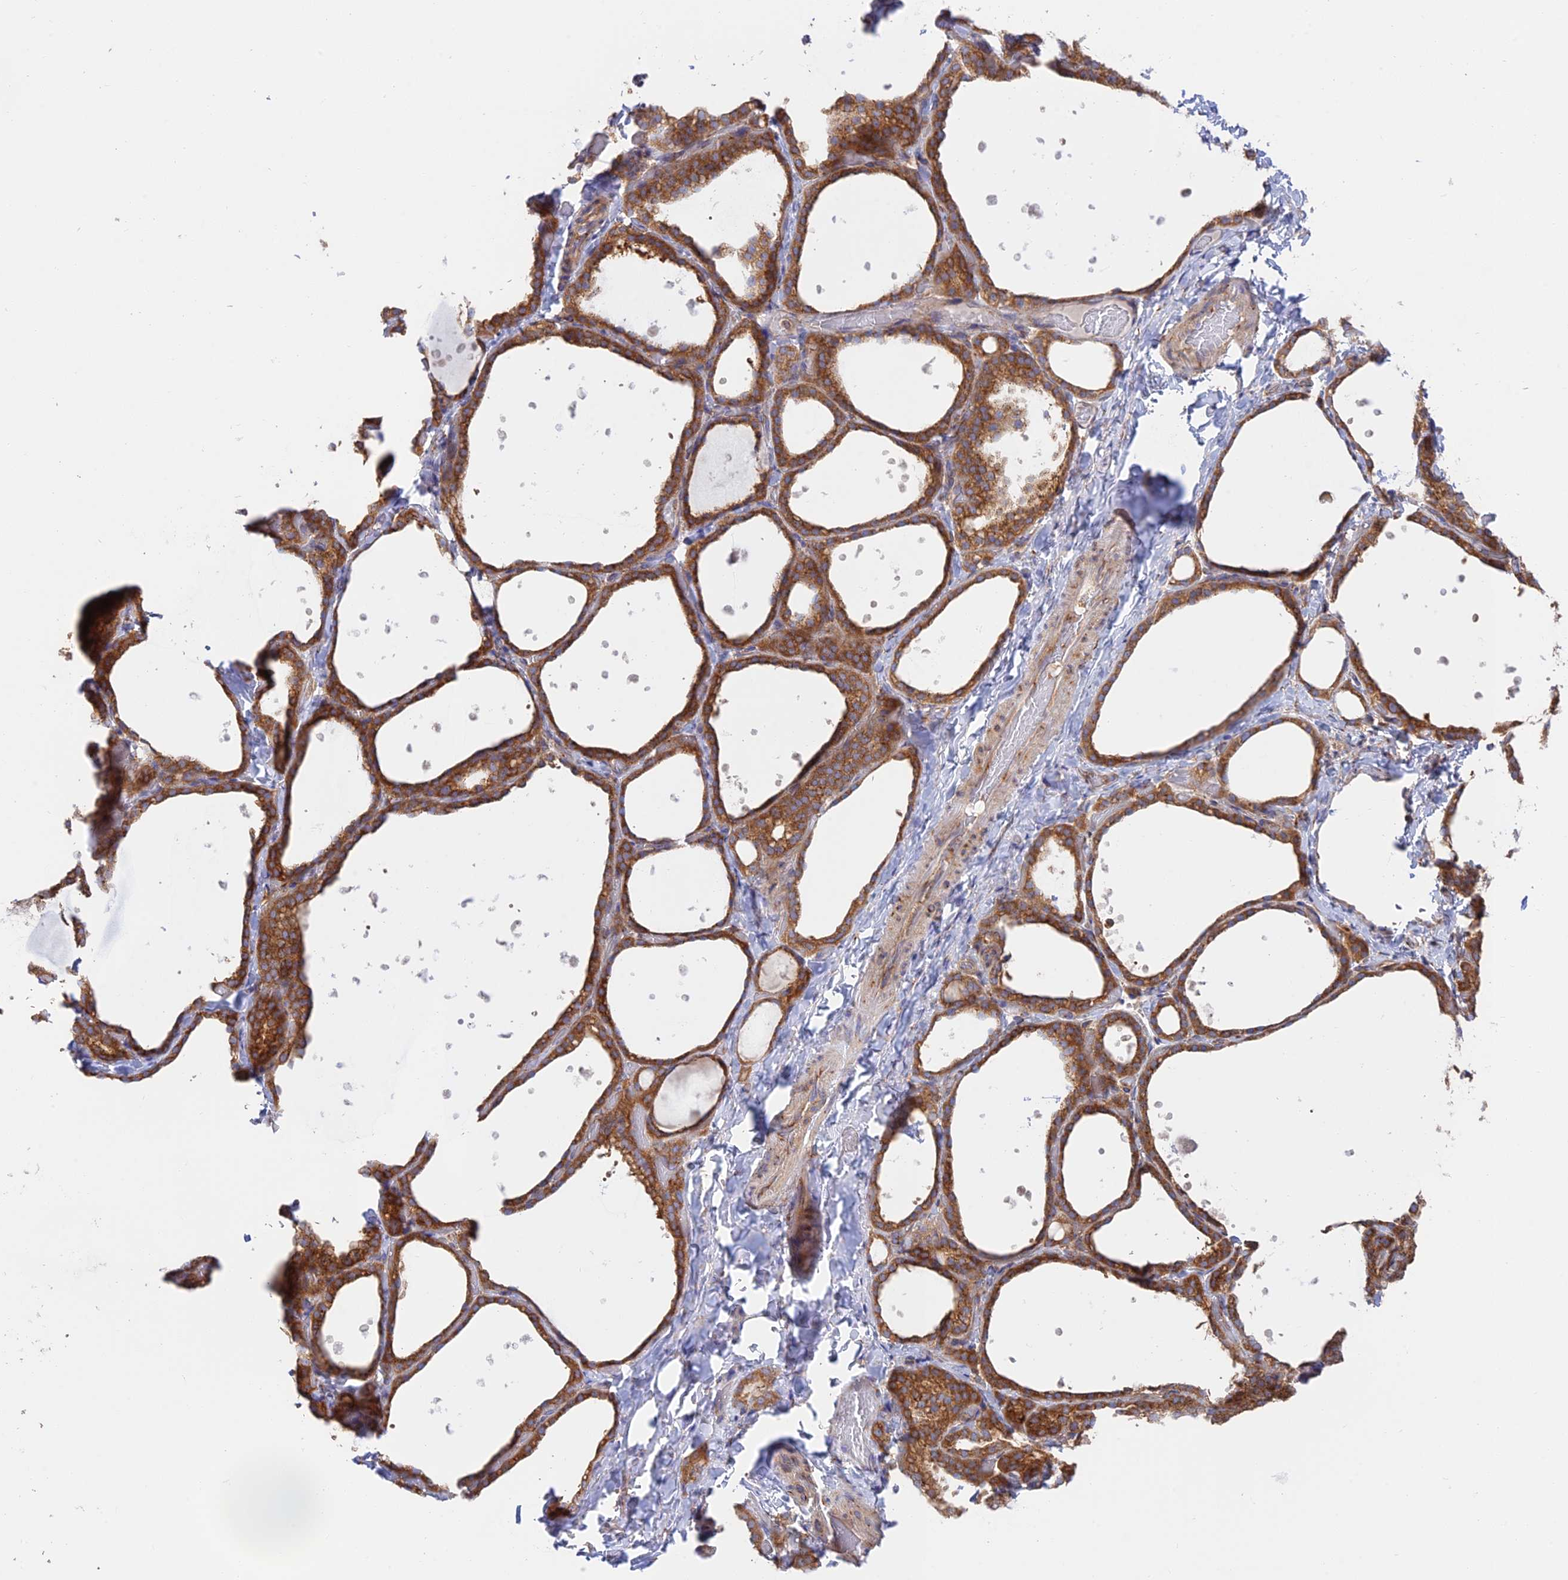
{"staining": {"intensity": "strong", "quantity": ">75%", "location": "cytoplasmic/membranous"}, "tissue": "thyroid gland", "cell_type": "Glandular cells", "image_type": "normal", "snomed": [{"axis": "morphology", "description": "Normal tissue, NOS"}, {"axis": "topography", "description": "Thyroid gland"}], "caption": "Immunohistochemistry staining of unremarkable thyroid gland, which displays high levels of strong cytoplasmic/membranous staining in about >75% of glandular cells indicating strong cytoplasmic/membranous protein expression. The staining was performed using DAB (brown) for protein detection and nuclei were counterstained in hematoxylin (blue).", "gene": "GOLGA3", "patient": {"sex": "female", "age": 44}}